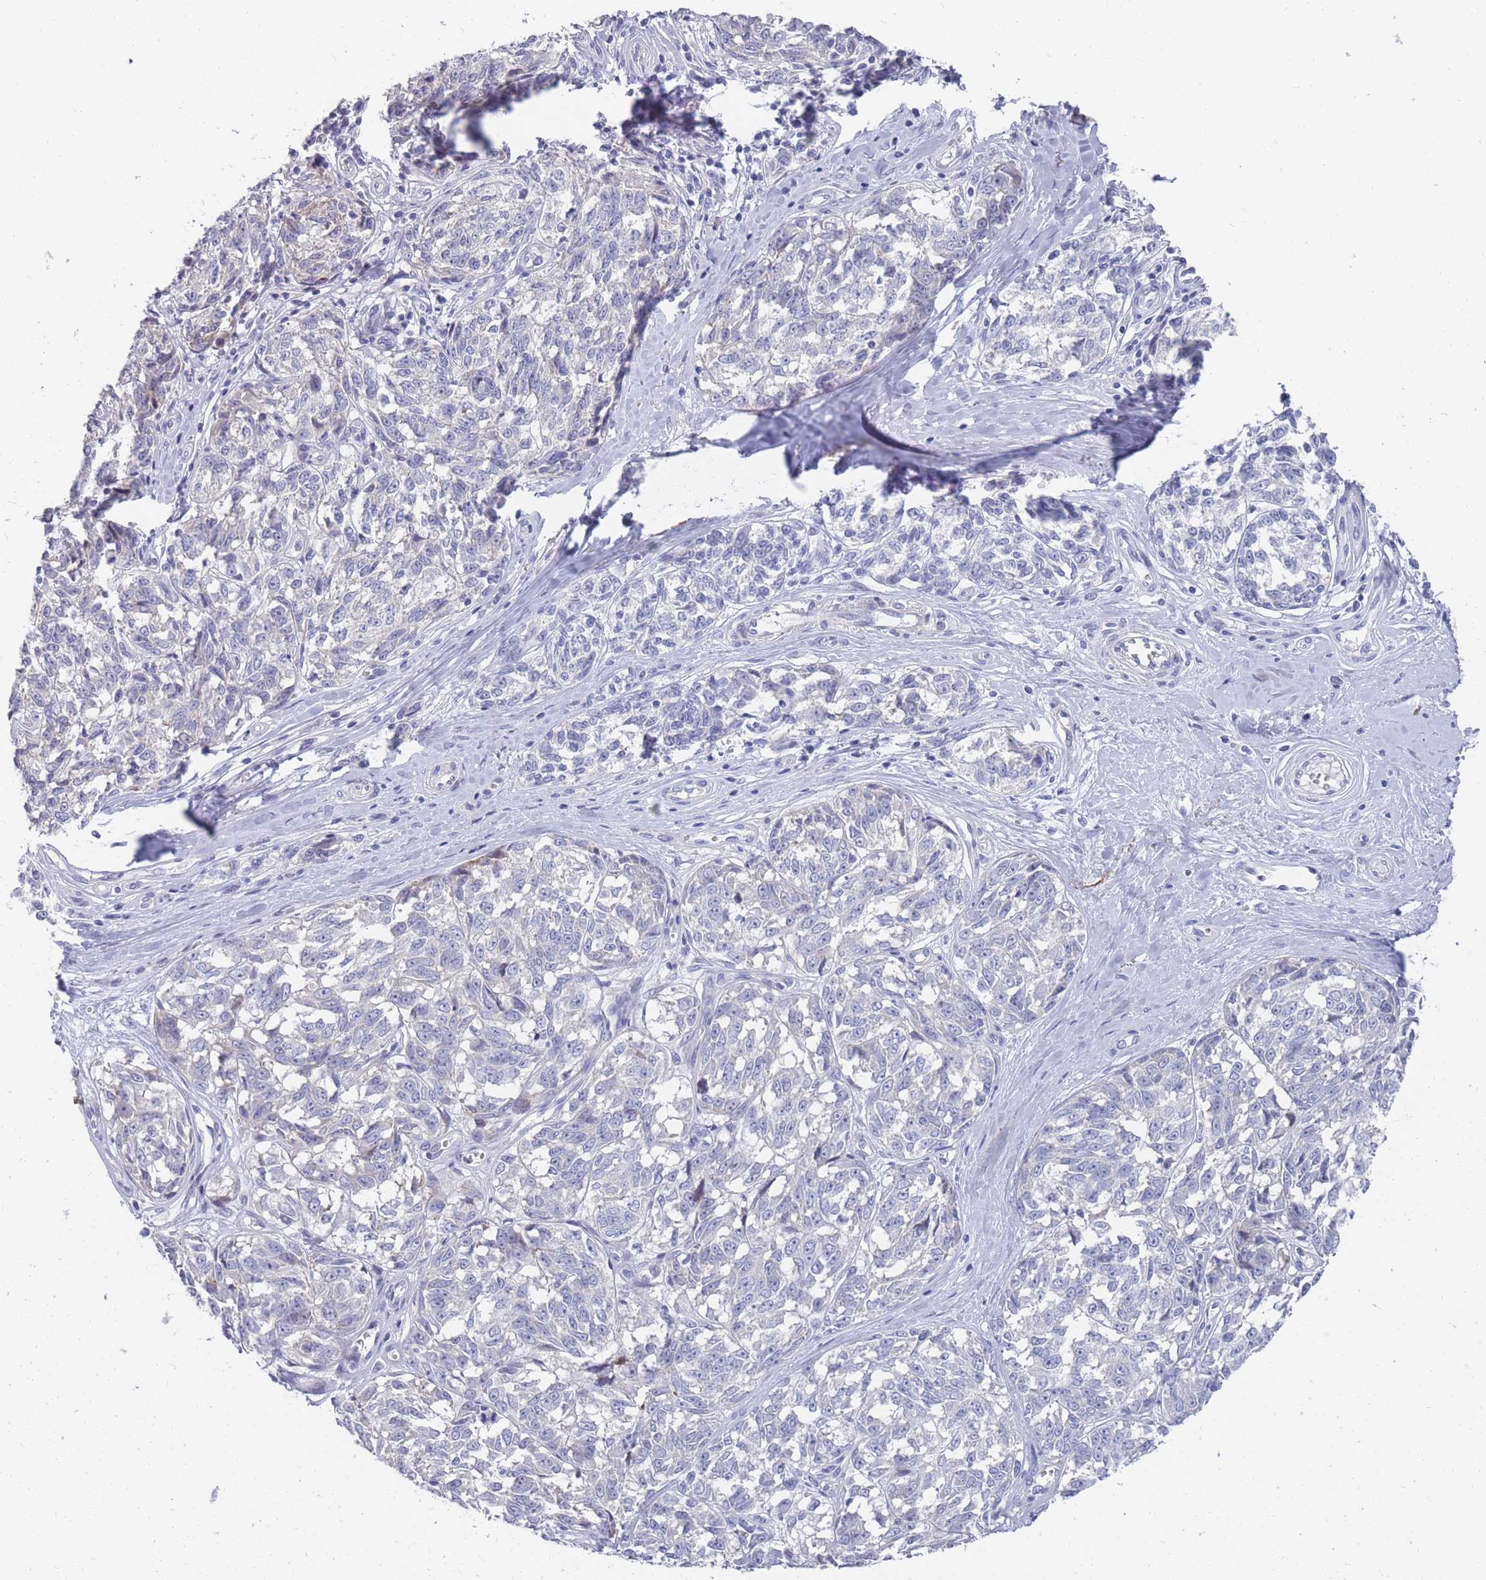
{"staining": {"intensity": "negative", "quantity": "none", "location": "none"}, "tissue": "melanoma", "cell_type": "Tumor cells", "image_type": "cancer", "snomed": [{"axis": "morphology", "description": "Normal tissue, NOS"}, {"axis": "morphology", "description": "Malignant melanoma, NOS"}, {"axis": "topography", "description": "Skin"}], "caption": "Melanoma was stained to show a protein in brown. There is no significant expression in tumor cells.", "gene": "PIGU", "patient": {"sex": "female", "age": 64}}